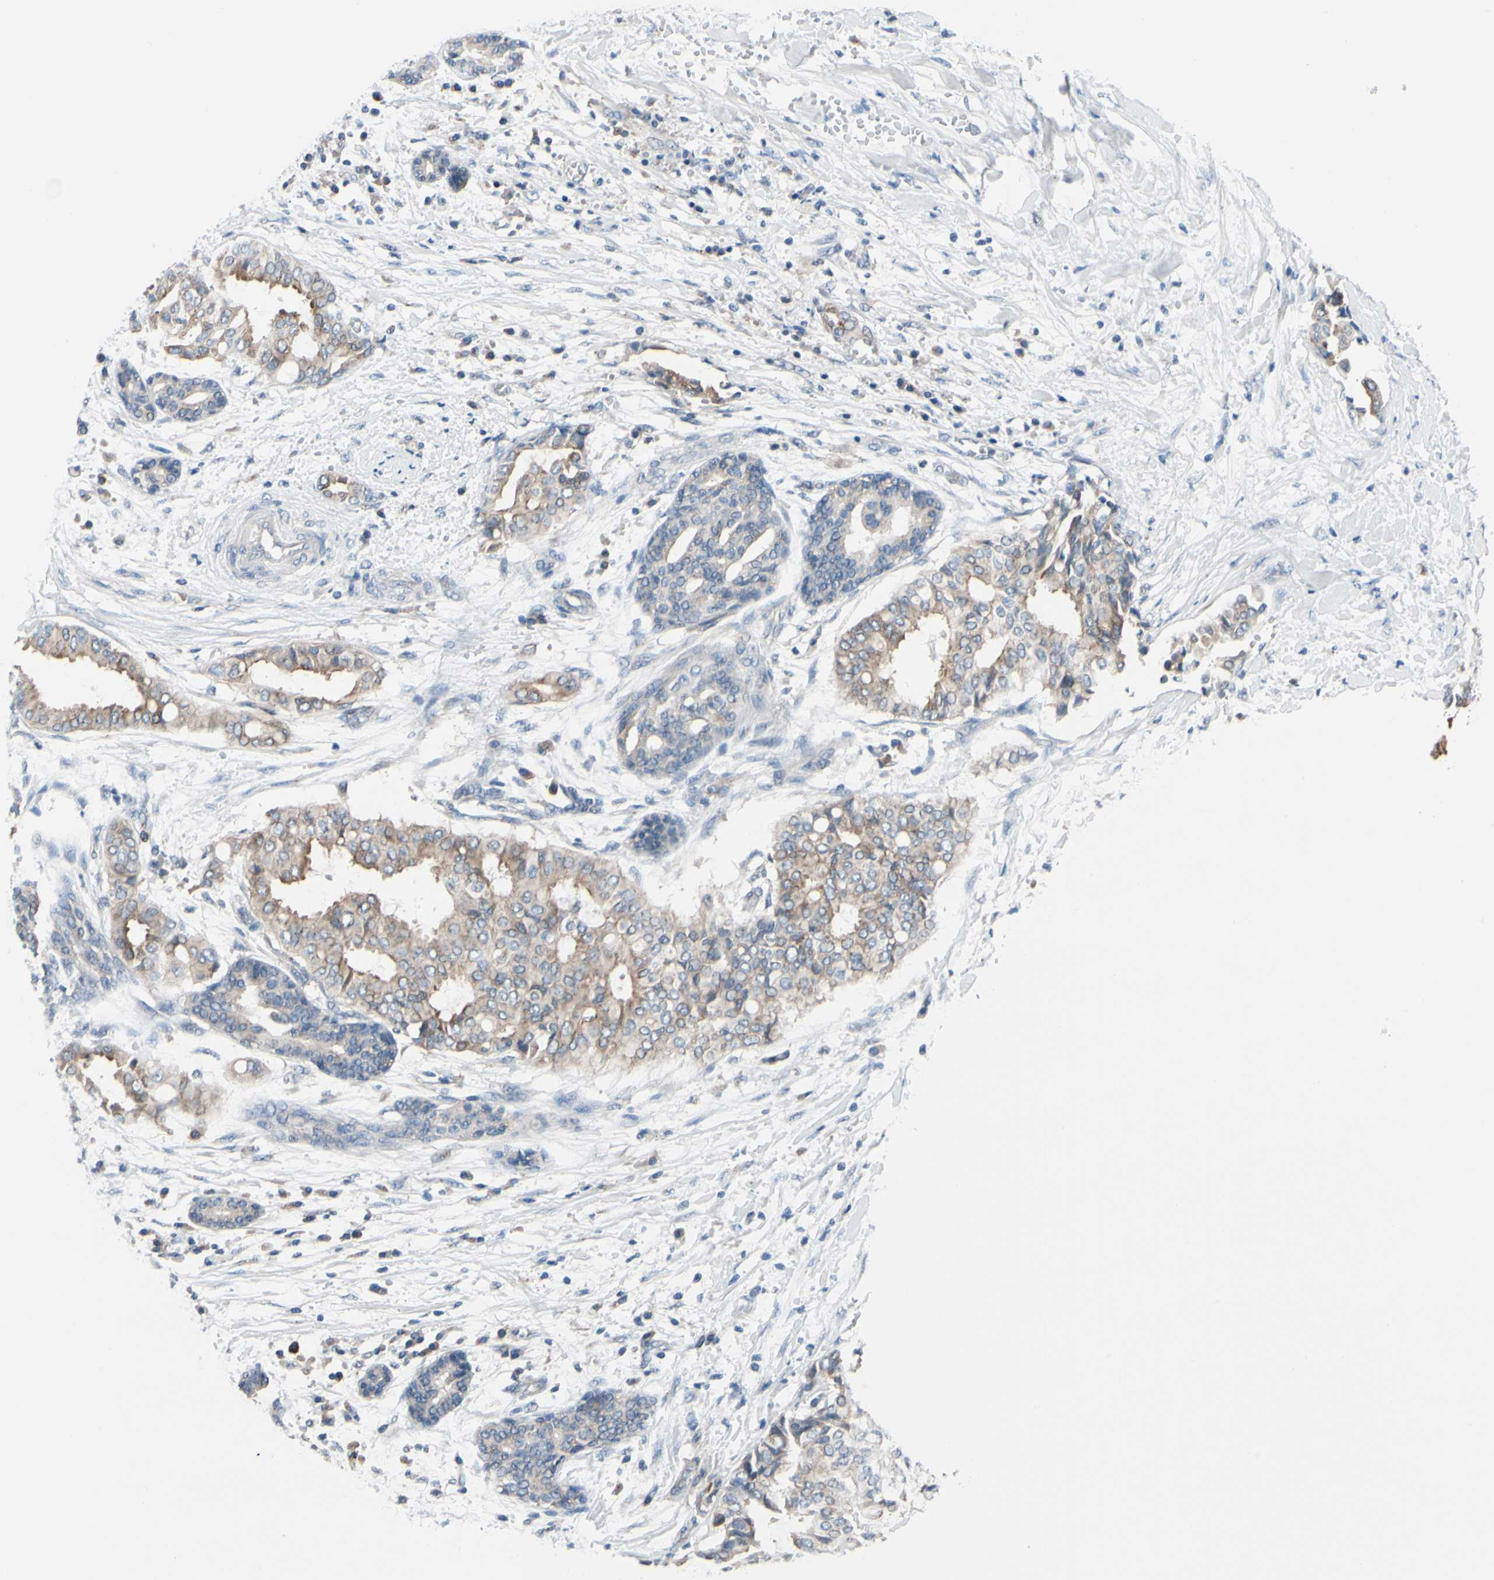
{"staining": {"intensity": "moderate", "quantity": "25%-75%", "location": "cytoplasmic/membranous"}, "tissue": "head and neck cancer", "cell_type": "Tumor cells", "image_type": "cancer", "snomed": [{"axis": "morphology", "description": "Adenocarcinoma, NOS"}, {"axis": "topography", "description": "Salivary gland"}, {"axis": "topography", "description": "Head-Neck"}], "caption": "Approximately 25%-75% of tumor cells in human head and neck cancer demonstrate moderate cytoplasmic/membranous protein positivity as visualized by brown immunohistochemical staining.", "gene": "PRKAR2B", "patient": {"sex": "female", "age": 59}}